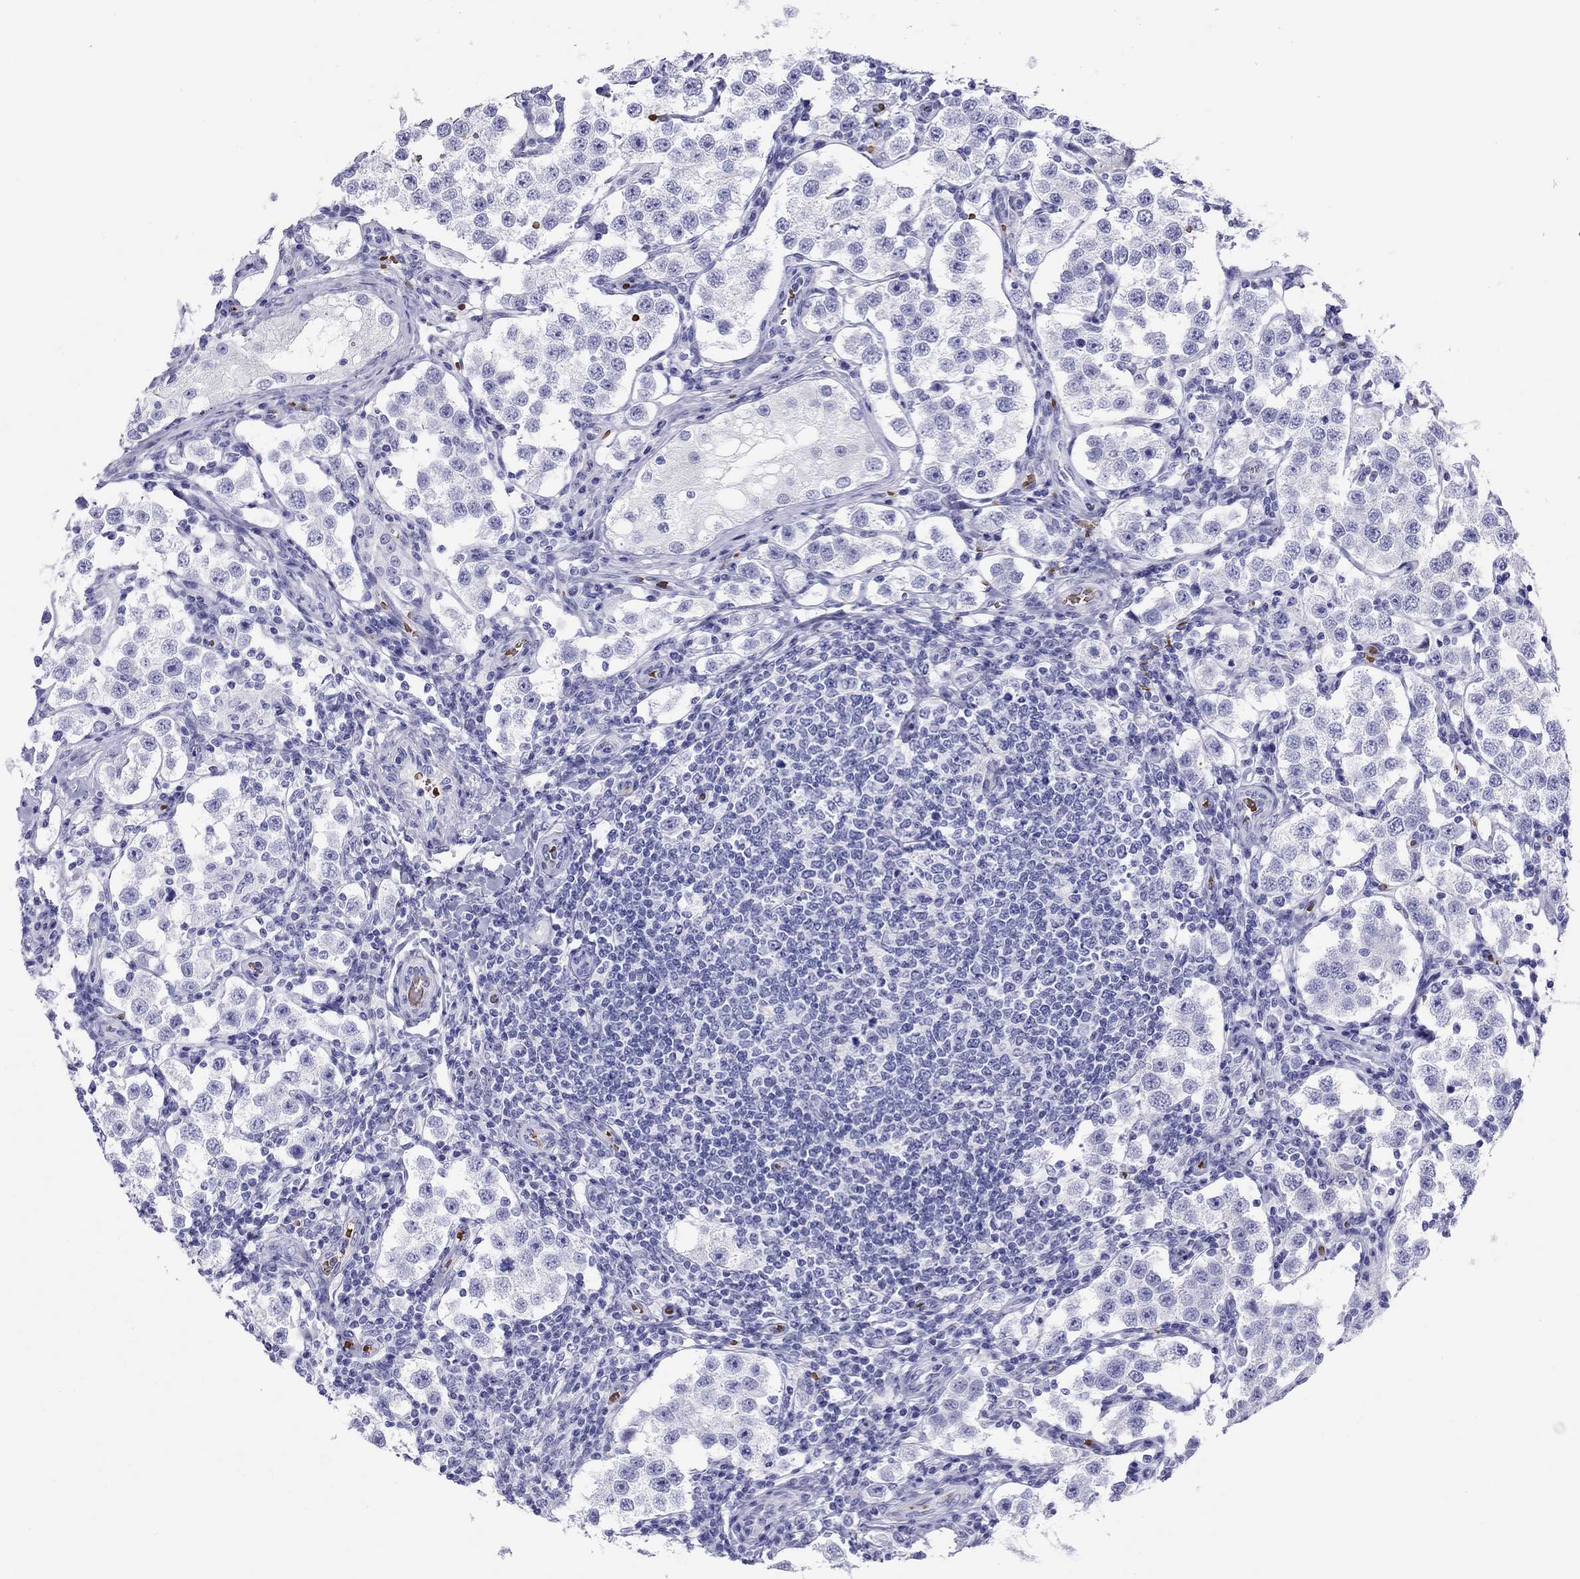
{"staining": {"intensity": "negative", "quantity": "none", "location": "none"}, "tissue": "testis cancer", "cell_type": "Tumor cells", "image_type": "cancer", "snomed": [{"axis": "morphology", "description": "Seminoma, NOS"}, {"axis": "topography", "description": "Testis"}], "caption": "Immunohistochemistry (IHC) image of human testis cancer (seminoma) stained for a protein (brown), which demonstrates no positivity in tumor cells.", "gene": "PTPRN", "patient": {"sex": "male", "age": 37}}